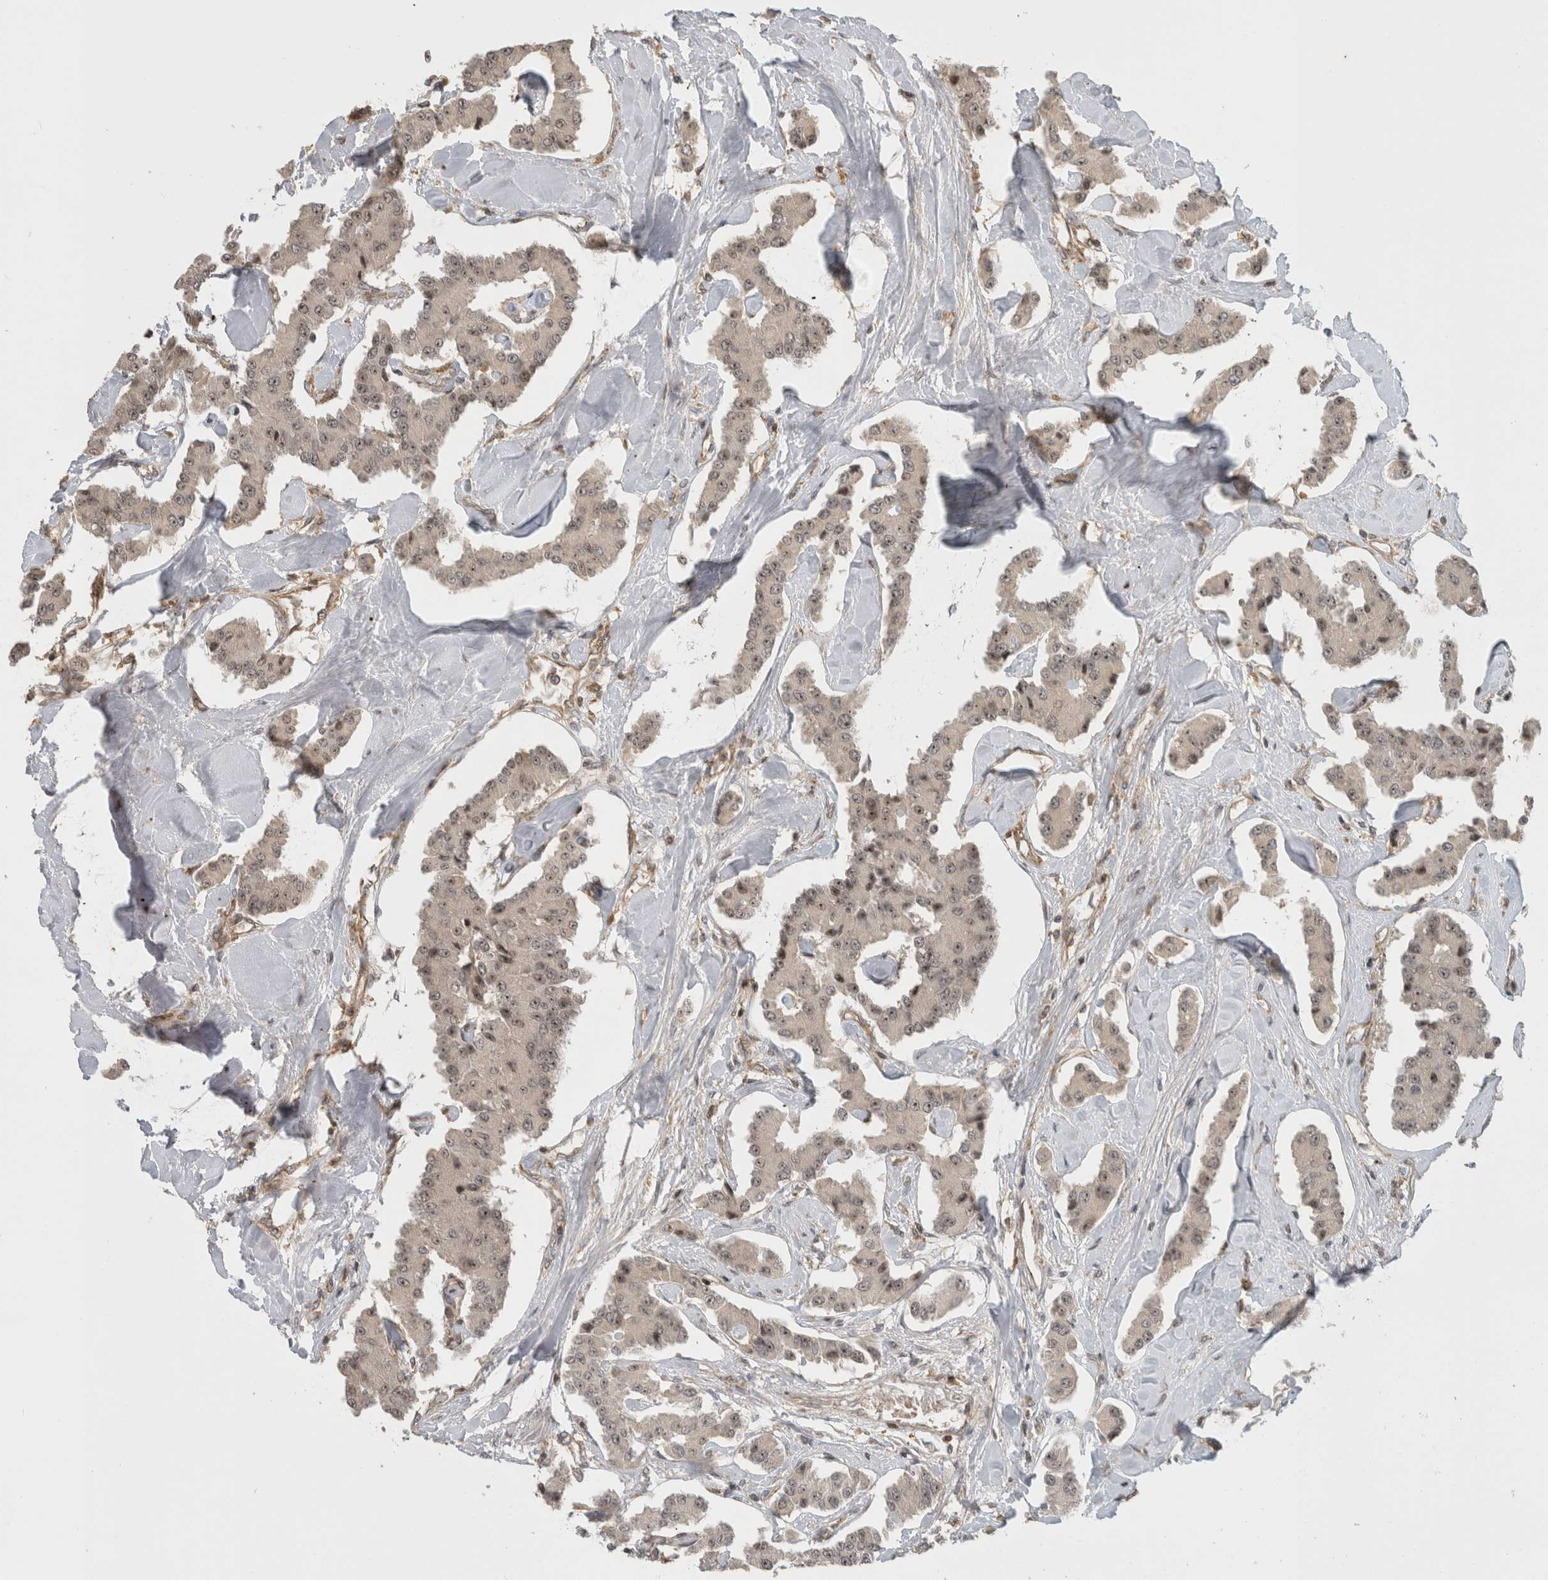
{"staining": {"intensity": "weak", "quantity": ">75%", "location": "nuclear"}, "tissue": "carcinoid", "cell_type": "Tumor cells", "image_type": "cancer", "snomed": [{"axis": "morphology", "description": "Carcinoid, malignant, NOS"}, {"axis": "topography", "description": "Pancreas"}], "caption": "Immunohistochemistry image of neoplastic tissue: carcinoid stained using immunohistochemistry exhibits low levels of weak protein expression localized specifically in the nuclear of tumor cells, appearing as a nuclear brown color.", "gene": "WASF2", "patient": {"sex": "male", "age": 41}}